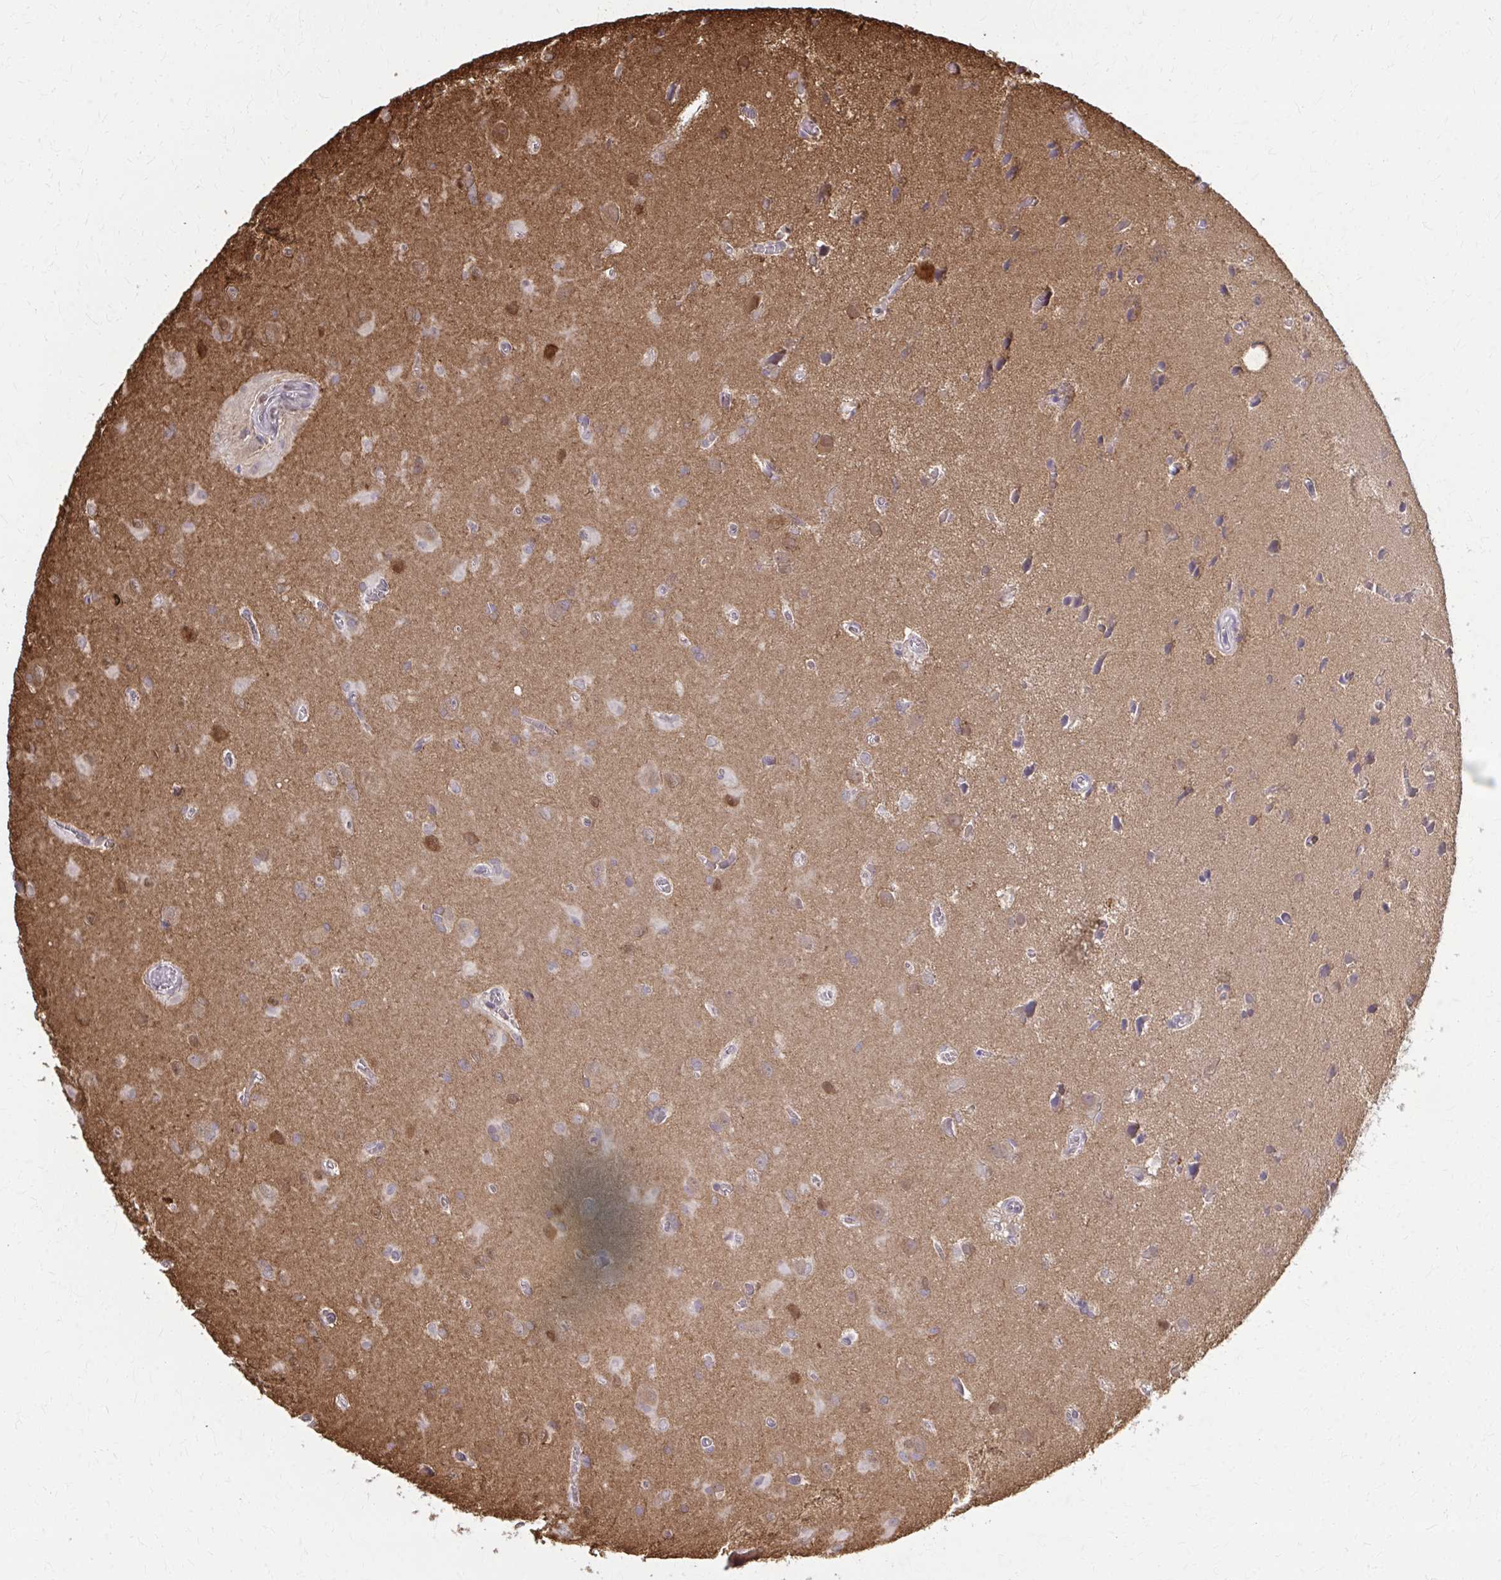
{"staining": {"intensity": "weak", "quantity": "25%-75%", "location": "cytoplasmic/membranous"}, "tissue": "glioma", "cell_type": "Tumor cells", "image_type": "cancer", "snomed": [{"axis": "morphology", "description": "Glioma, malignant, Low grade"}, {"axis": "topography", "description": "Brain"}], "caption": "Protein analysis of malignant low-grade glioma tissue demonstrates weak cytoplasmic/membranous positivity in approximately 25%-75% of tumor cells.", "gene": "MDH1", "patient": {"sex": "male", "age": 58}}